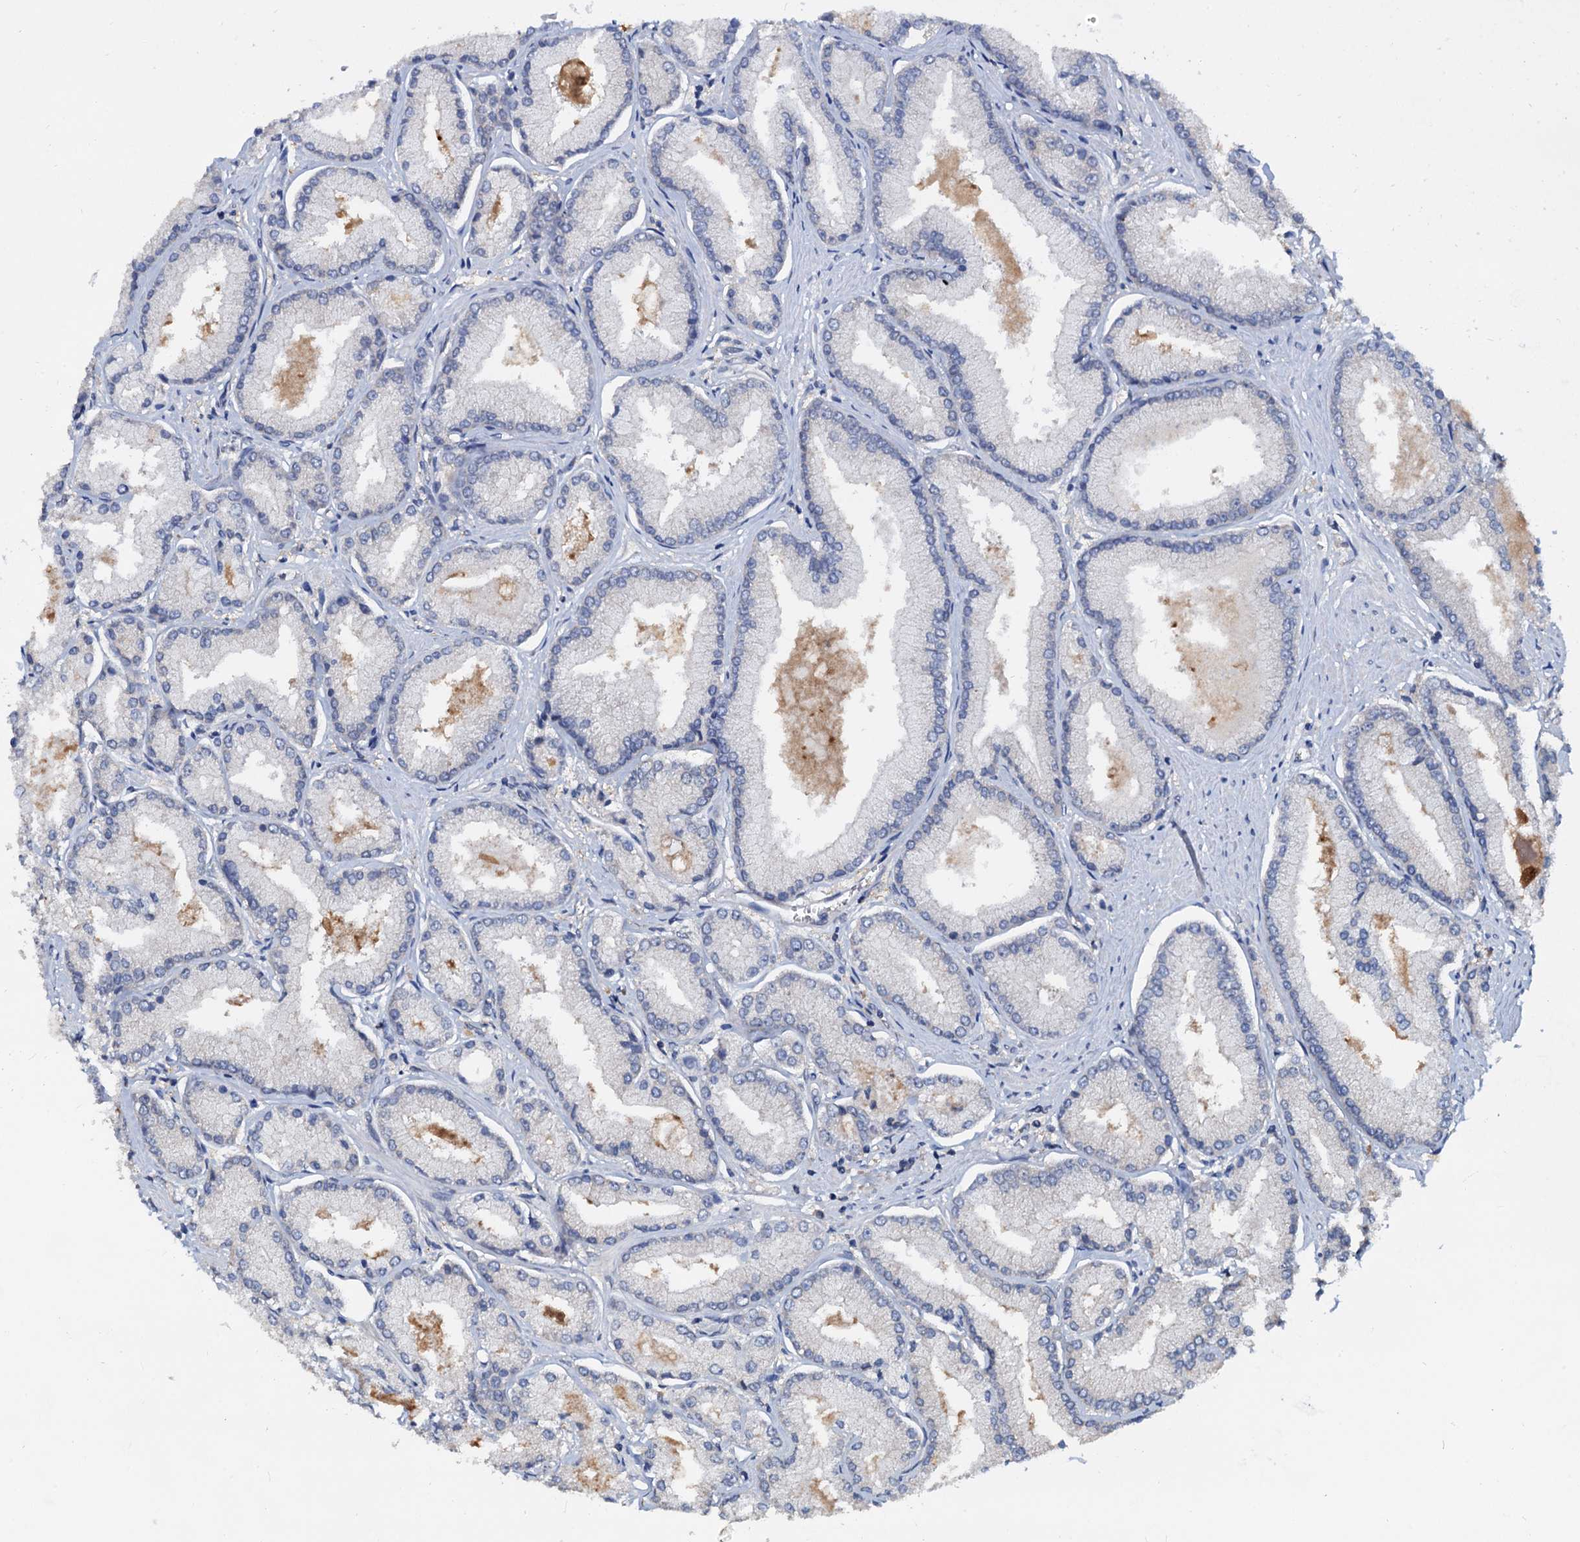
{"staining": {"intensity": "negative", "quantity": "none", "location": "none"}, "tissue": "prostate cancer", "cell_type": "Tumor cells", "image_type": "cancer", "snomed": [{"axis": "morphology", "description": "Adenocarcinoma, Low grade"}, {"axis": "topography", "description": "Prostate"}], "caption": "An IHC micrograph of prostate cancer (low-grade adenocarcinoma) is shown. There is no staining in tumor cells of prostate cancer (low-grade adenocarcinoma).", "gene": "PTGES3", "patient": {"sex": "male", "age": 74}}